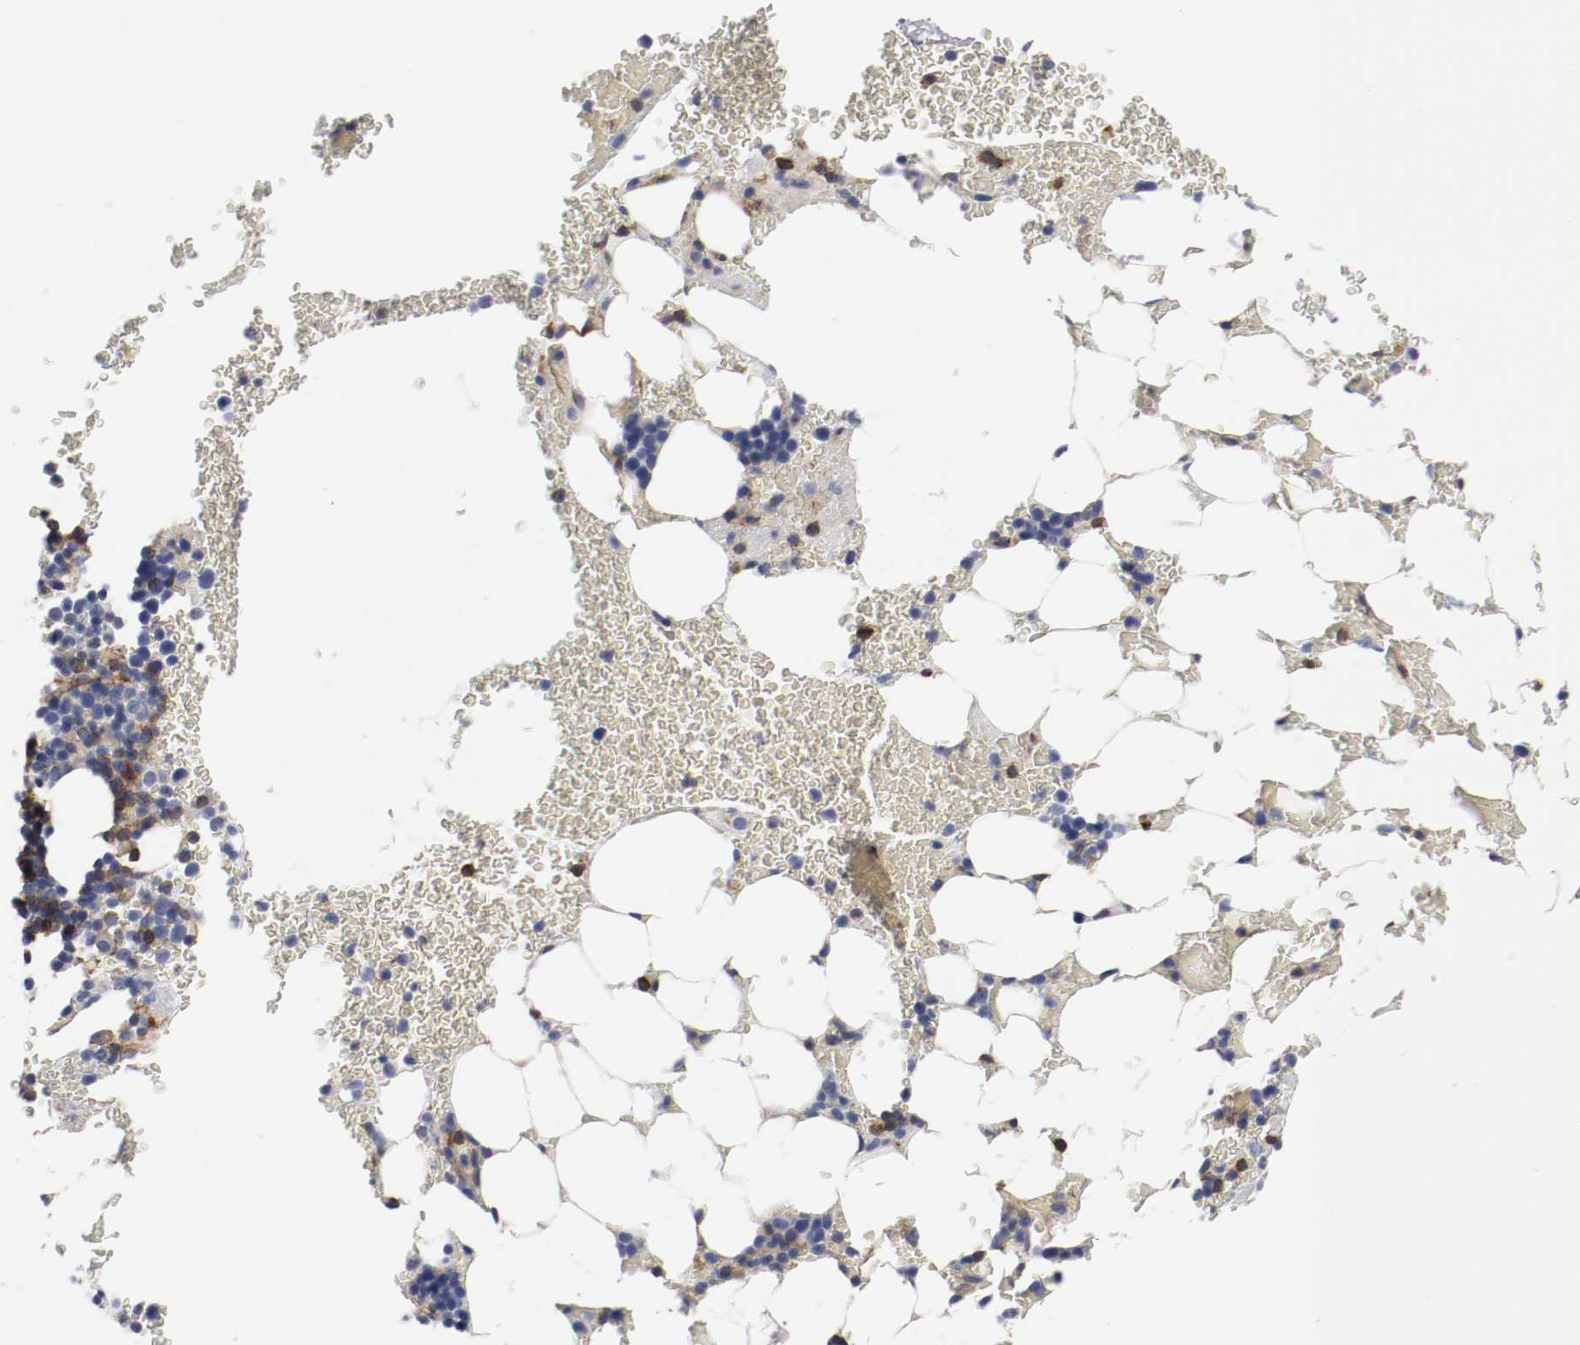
{"staining": {"intensity": "moderate", "quantity": "<25%", "location": "cytoplasmic/membranous"}, "tissue": "bone marrow", "cell_type": "Hematopoietic cells", "image_type": "normal", "snomed": [{"axis": "morphology", "description": "Normal tissue, NOS"}, {"axis": "topography", "description": "Bone marrow"}], "caption": "A low amount of moderate cytoplasmic/membranous expression is identified in about <25% of hematopoietic cells in benign bone marrow. (IHC, brightfield microscopy, high magnification).", "gene": "IFITM1", "patient": {"sex": "female", "age": 73}}